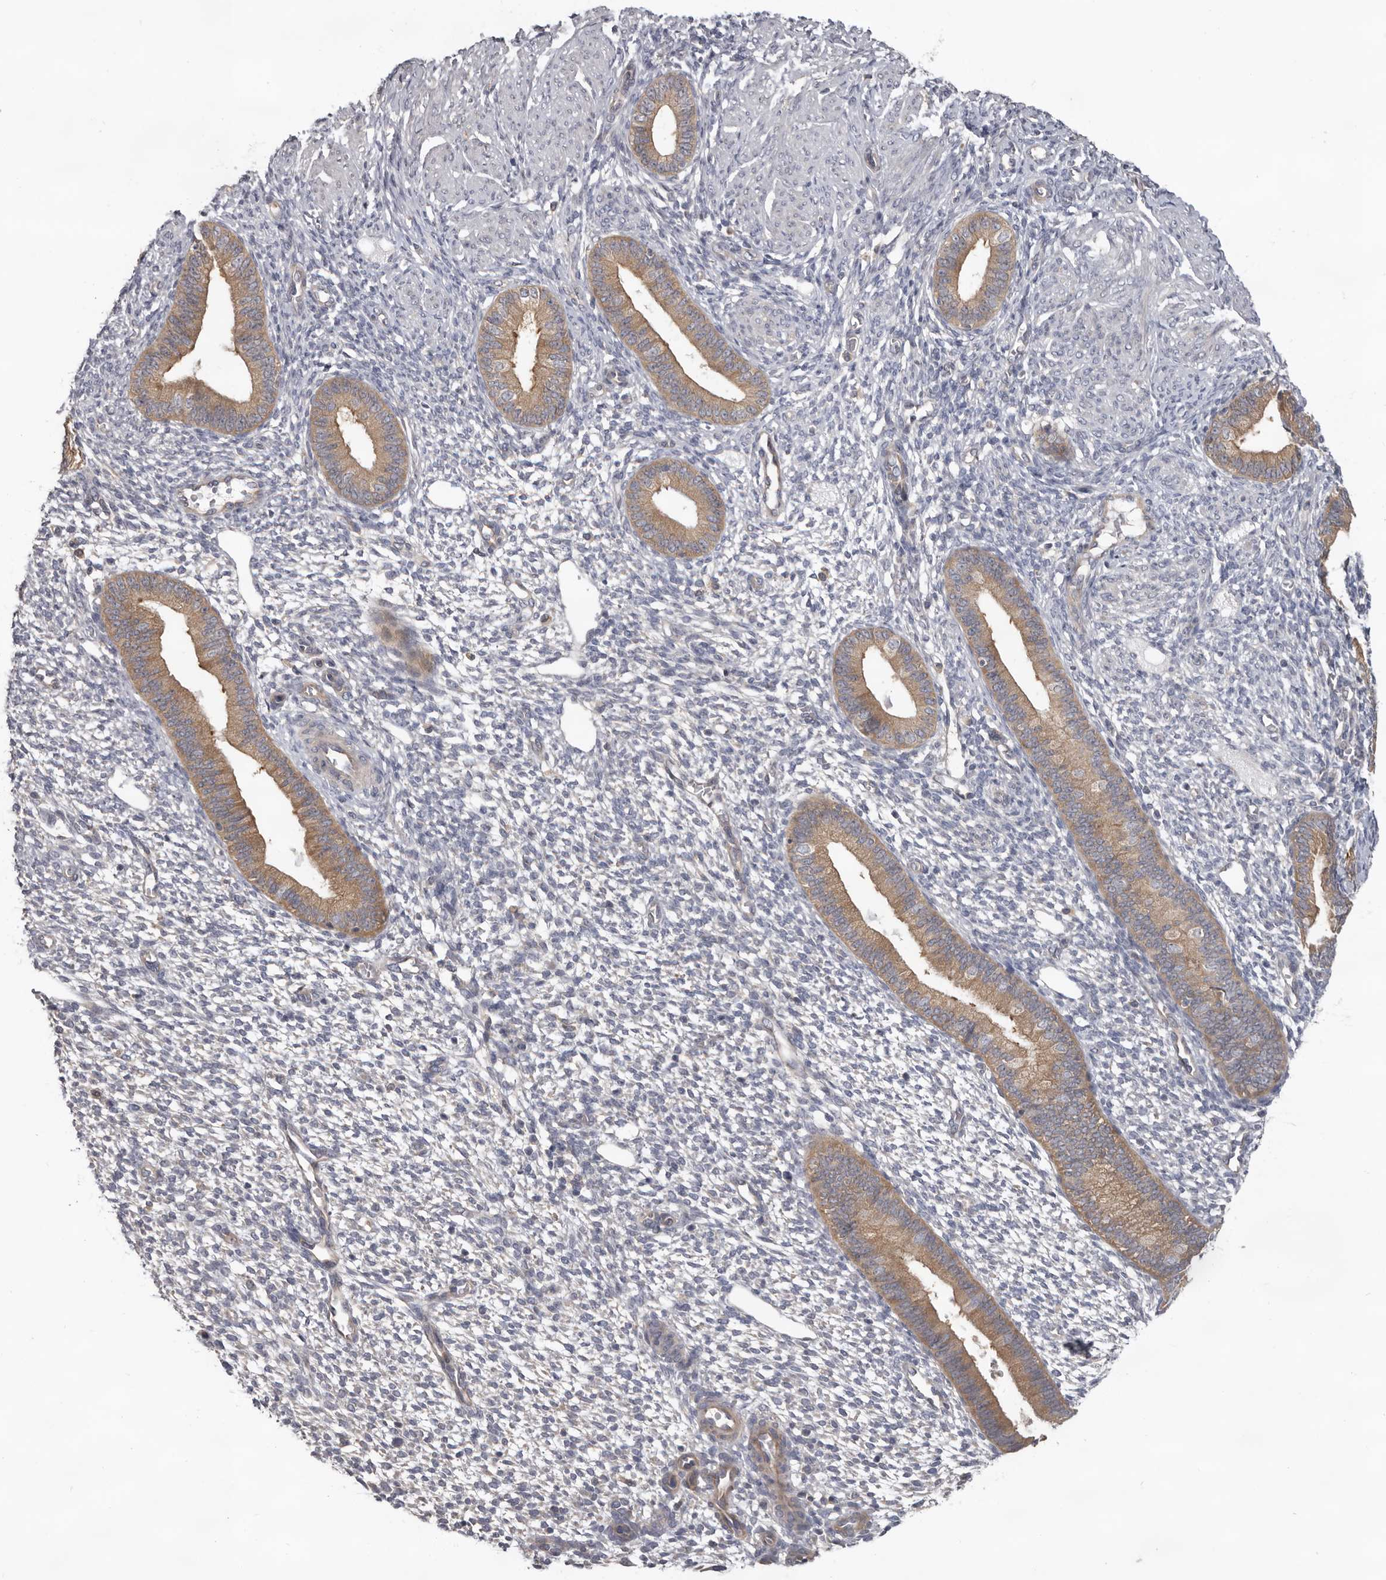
{"staining": {"intensity": "negative", "quantity": "none", "location": "none"}, "tissue": "endometrium", "cell_type": "Cells in endometrial stroma", "image_type": "normal", "snomed": [{"axis": "morphology", "description": "Normal tissue, NOS"}, {"axis": "topography", "description": "Endometrium"}], "caption": "Image shows no significant protein expression in cells in endometrial stroma of unremarkable endometrium. (DAB (3,3'-diaminobenzidine) immunohistochemistry (IHC) visualized using brightfield microscopy, high magnification).", "gene": "HINT3", "patient": {"sex": "female", "age": 46}}